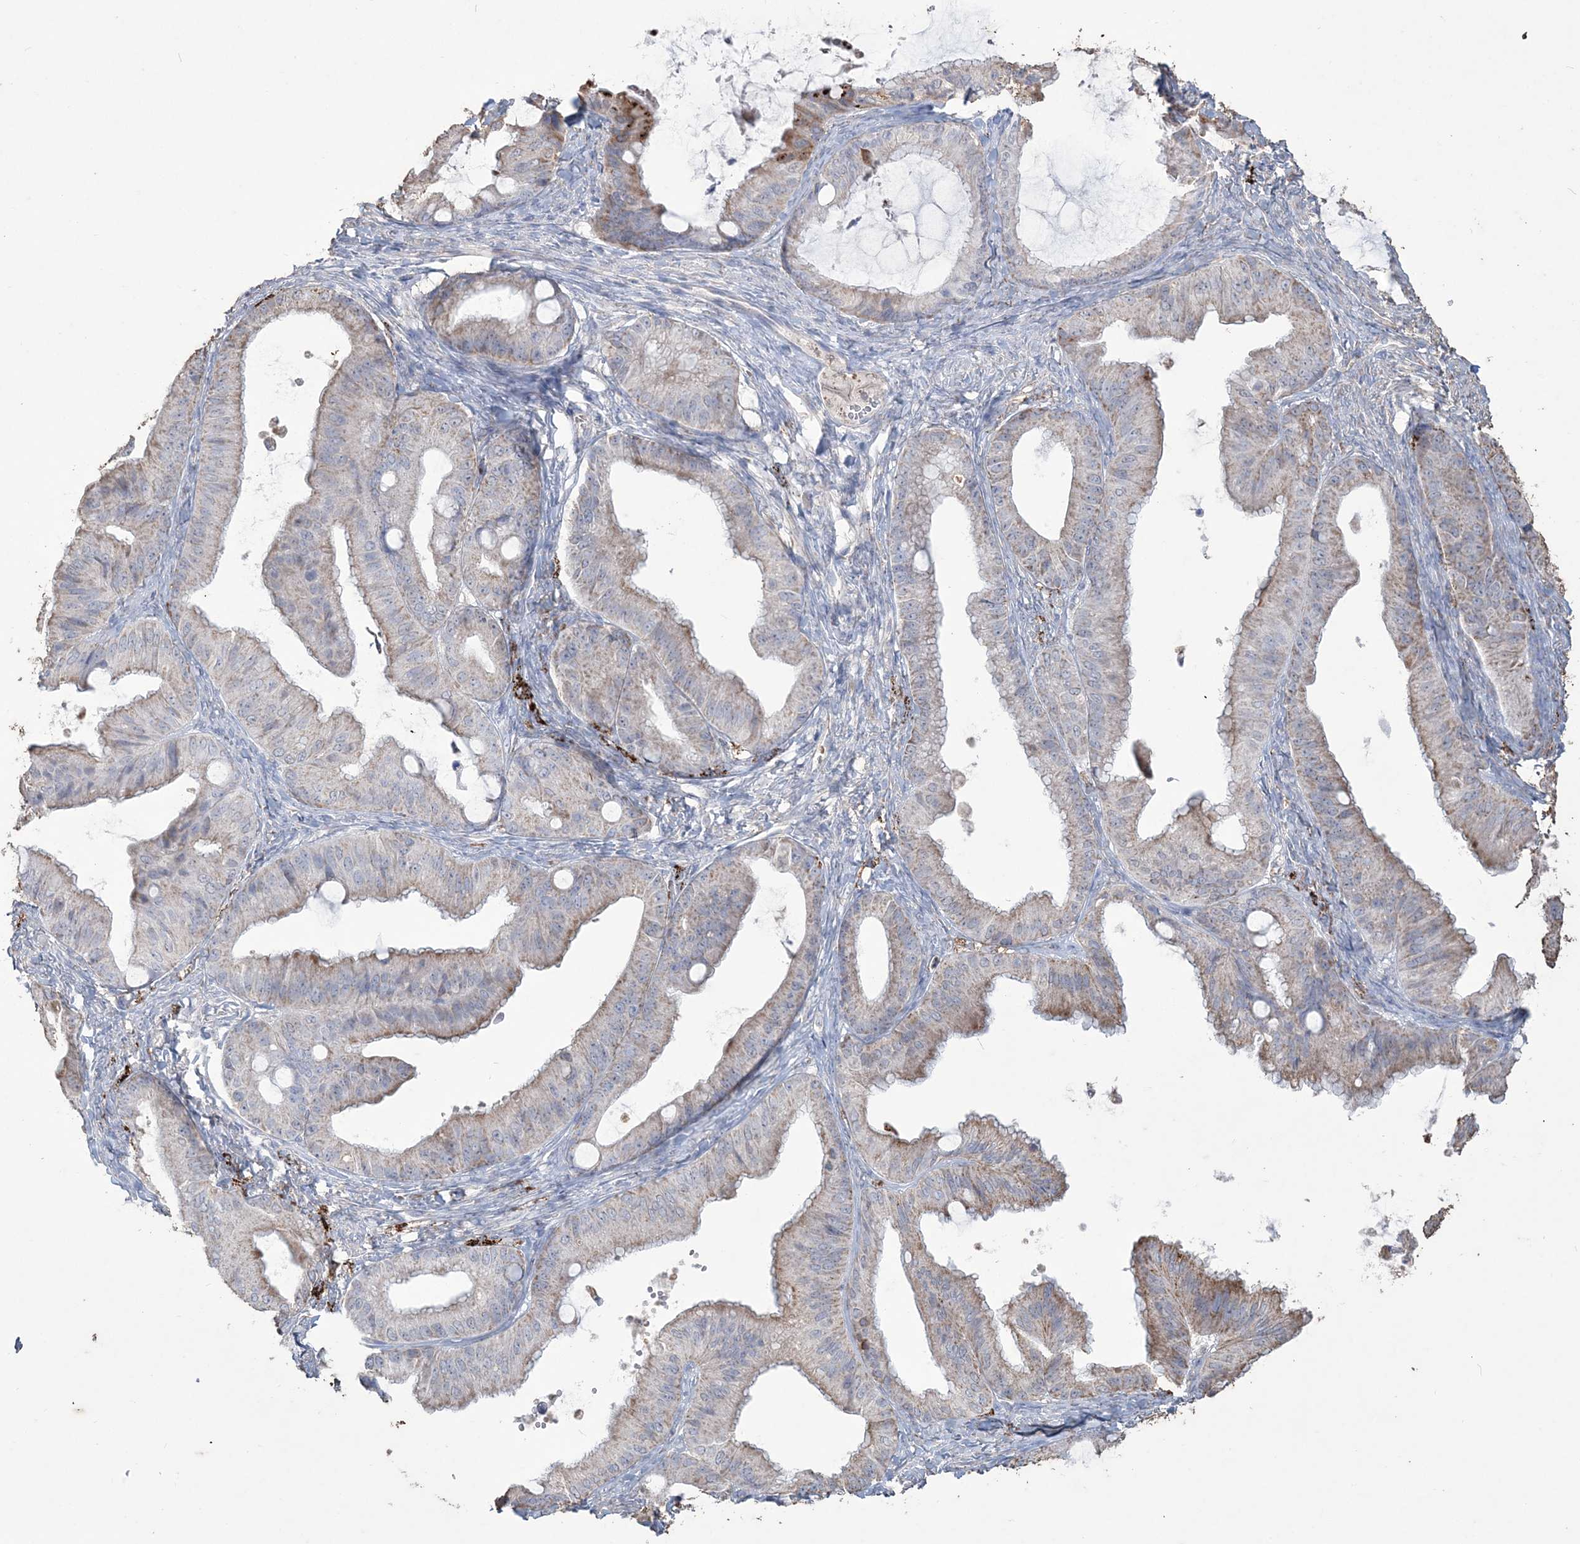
{"staining": {"intensity": "moderate", "quantity": "<25%", "location": "cytoplasmic/membranous"}, "tissue": "ovarian cancer", "cell_type": "Tumor cells", "image_type": "cancer", "snomed": [{"axis": "morphology", "description": "Cystadenocarcinoma, mucinous, NOS"}, {"axis": "topography", "description": "Ovary"}], "caption": "Immunohistochemical staining of ovarian cancer shows moderate cytoplasmic/membranous protein staining in approximately <25% of tumor cells.", "gene": "SFMBT2", "patient": {"sex": "female", "age": 71}}